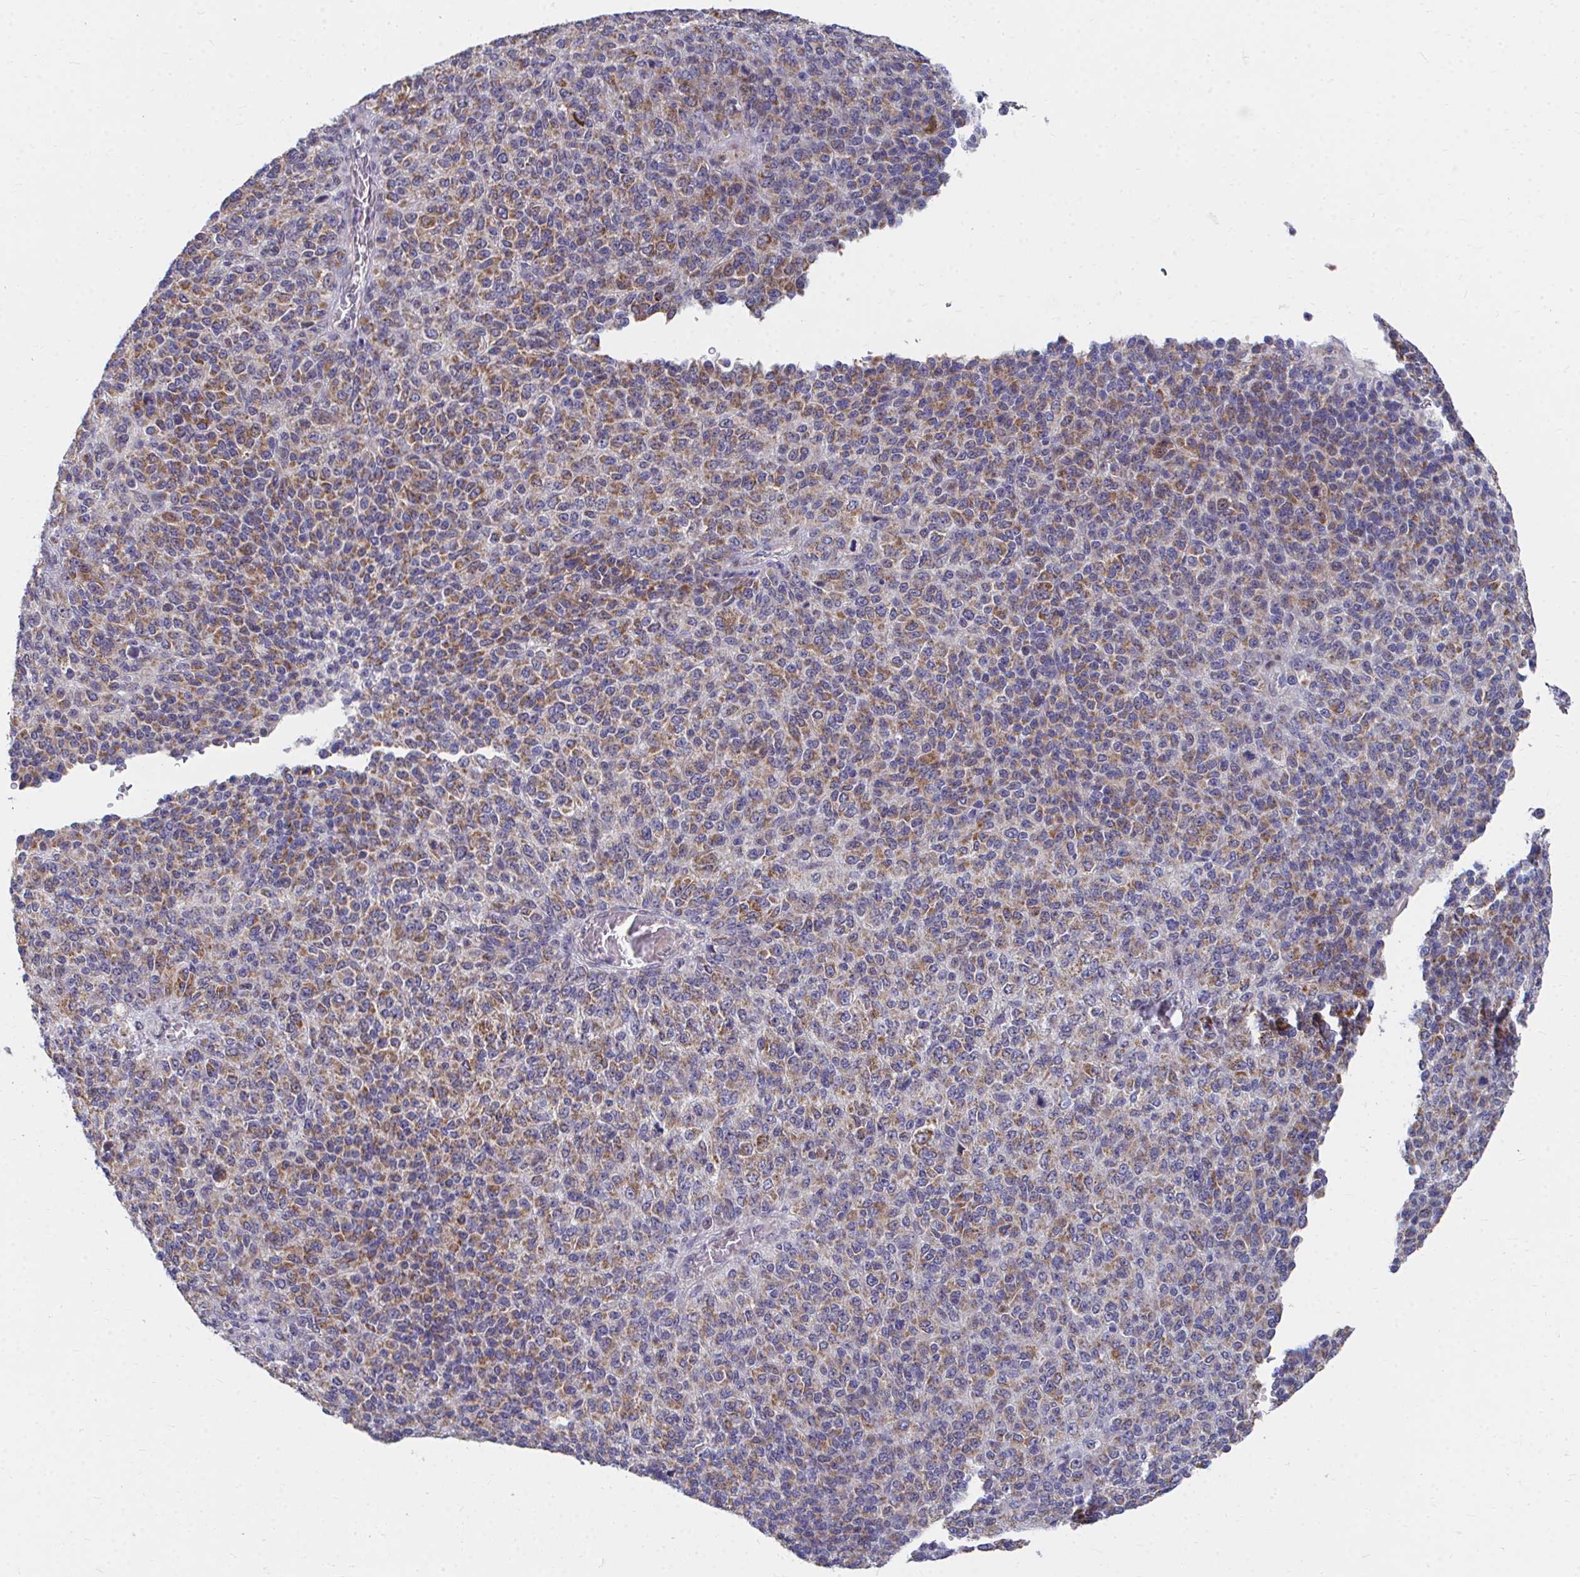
{"staining": {"intensity": "moderate", "quantity": "25%-75%", "location": "cytoplasmic/membranous"}, "tissue": "melanoma", "cell_type": "Tumor cells", "image_type": "cancer", "snomed": [{"axis": "morphology", "description": "Malignant melanoma, Metastatic site"}, {"axis": "topography", "description": "Brain"}], "caption": "There is medium levels of moderate cytoplasmic/membranous positivity in tumor cells of melanoma, as demonstrated by immunohistochemical staining (brown color).", "gene": "PEX3", "patient": {"sex": "female", "age": 56}}